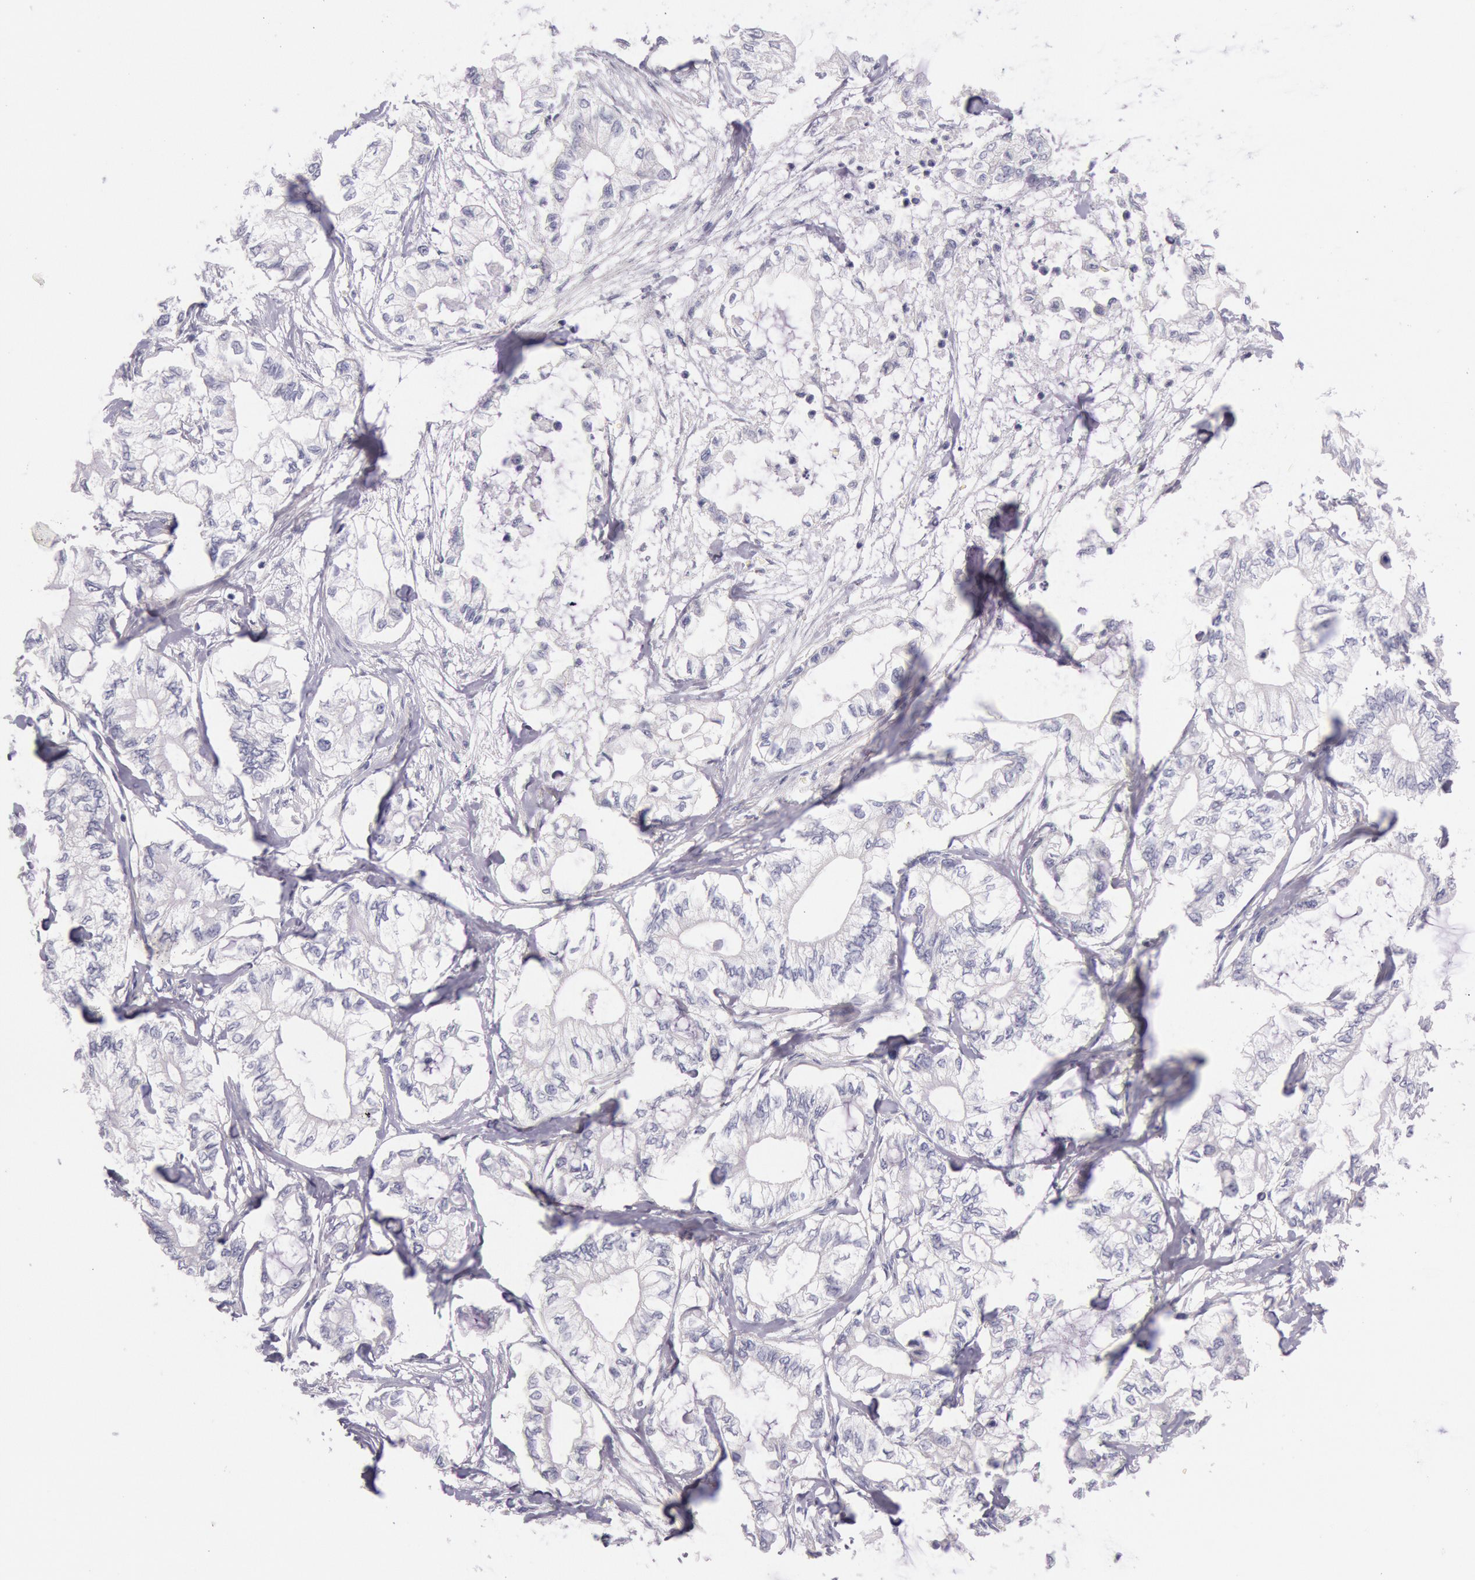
{"staining": {"intensity": "negative", "quantity": "none", "location": "none"}, "tissue": "pancreatic cancer", "cell_type": "Tumor cells", "image_type": "cancer", "snomed": [{"axis": "morphology", "description": "Adenocarcinoma, NOS"}, {"axis": "topography", "description": "Pancreas"}], "caption": "Adenocarcinoma (pancreatic) was stained to show a protein in brown. There is no significant positivity in tumor cells.", "gene": "EGFR", "patient": {"sex": "male", "age": 79}}